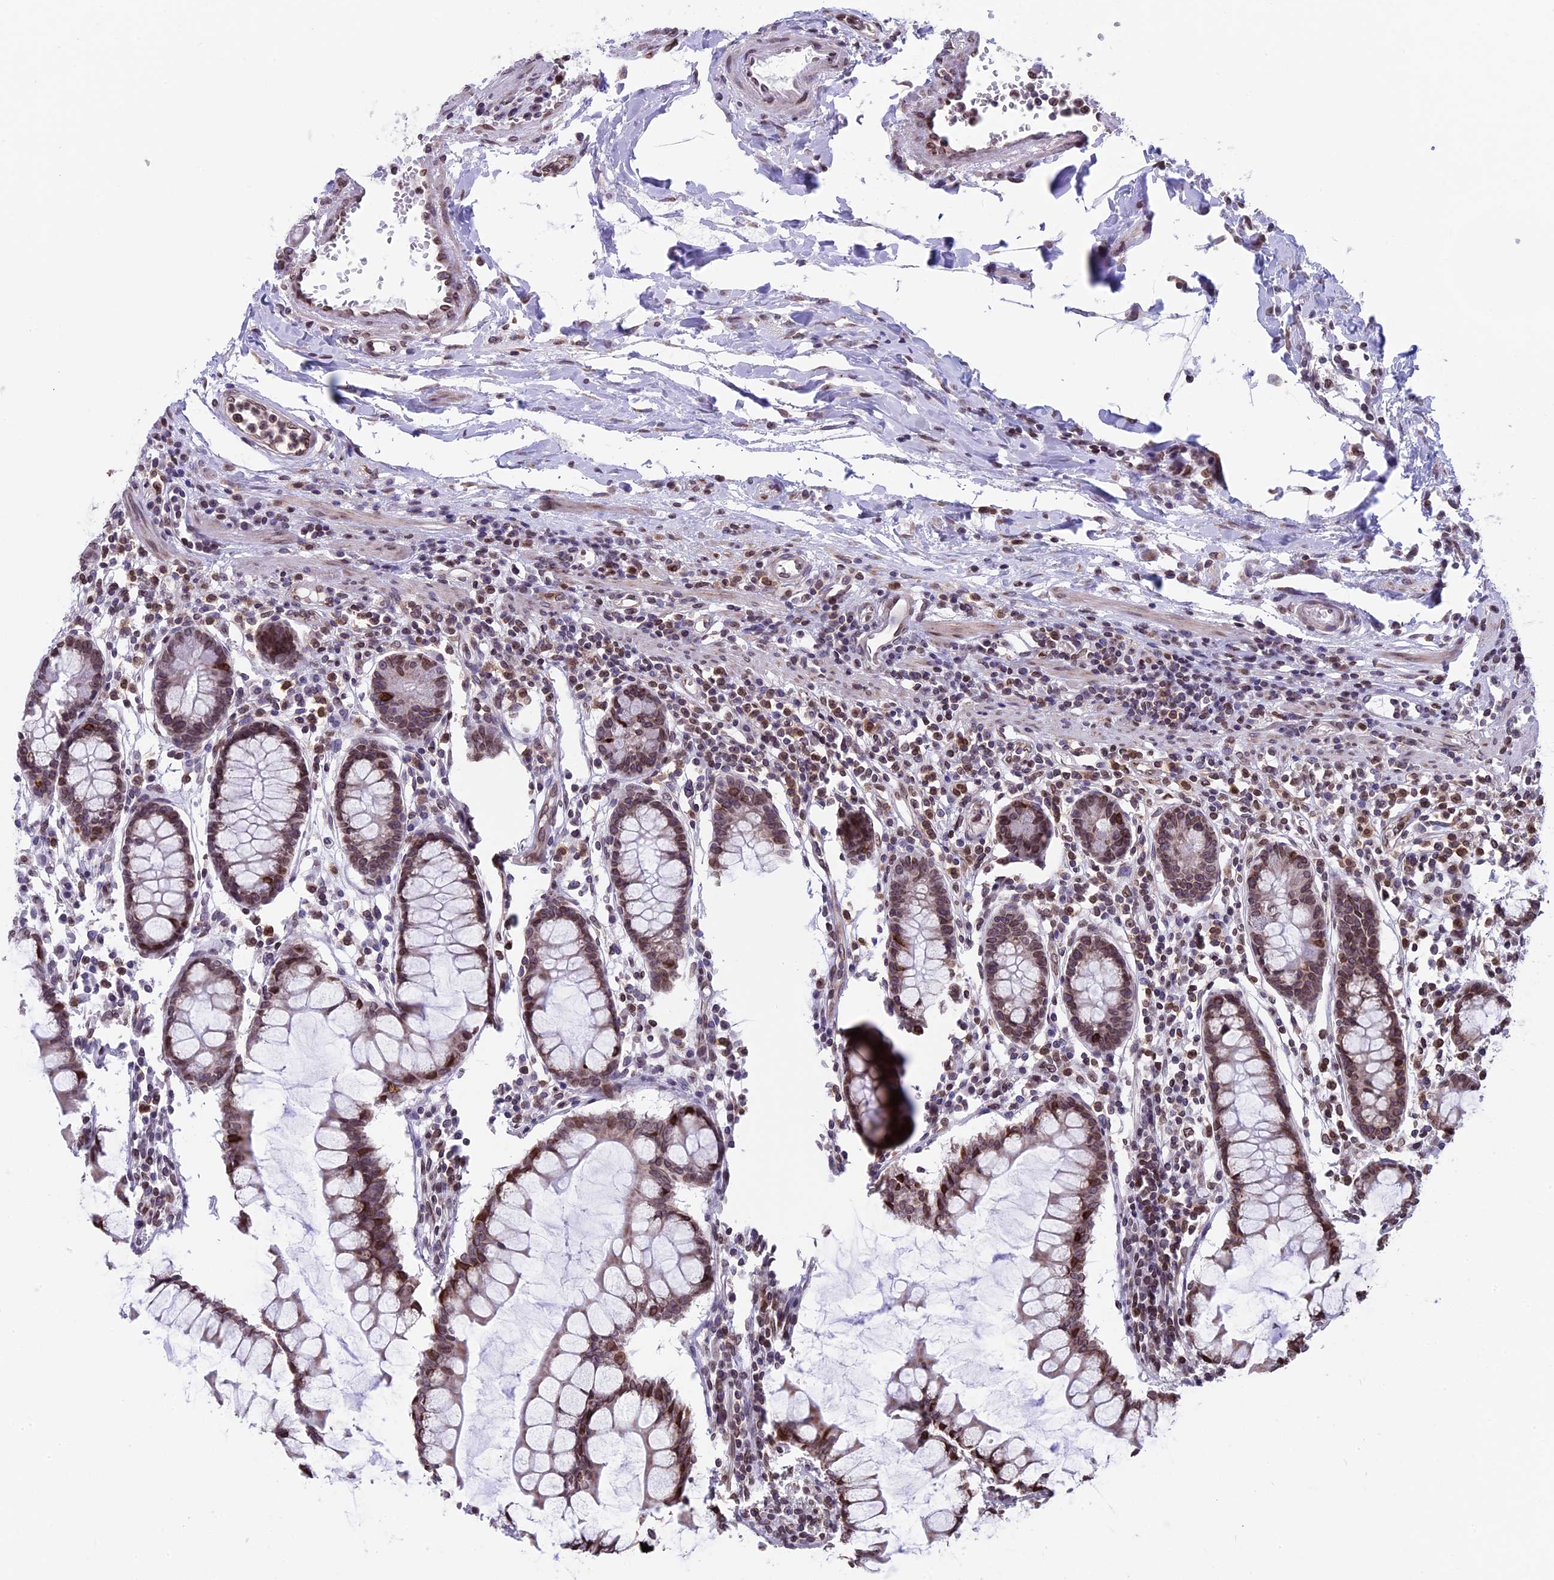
{"staining": {"intensity": "moderate", "quantity": ">75%", "location": "nuclear"}, "tissue": "colon", "cell_type": "Endothelial cells", "image_type": "normal", "snomed": [{"axis": "morphology", "description": "Normal tissue, NOS"}, {"axis": "morphology", "description": "Adenocarcinoma, NOS"}, {"axis": "topography", "description": "Colon"}], "caption": "A brown stain highlights moderate nuclear expression of a protein in endothelial cells of unremarkable human colon.", "gene": "PTCHD4", "patient": {"sex": "female", "age": 55}}